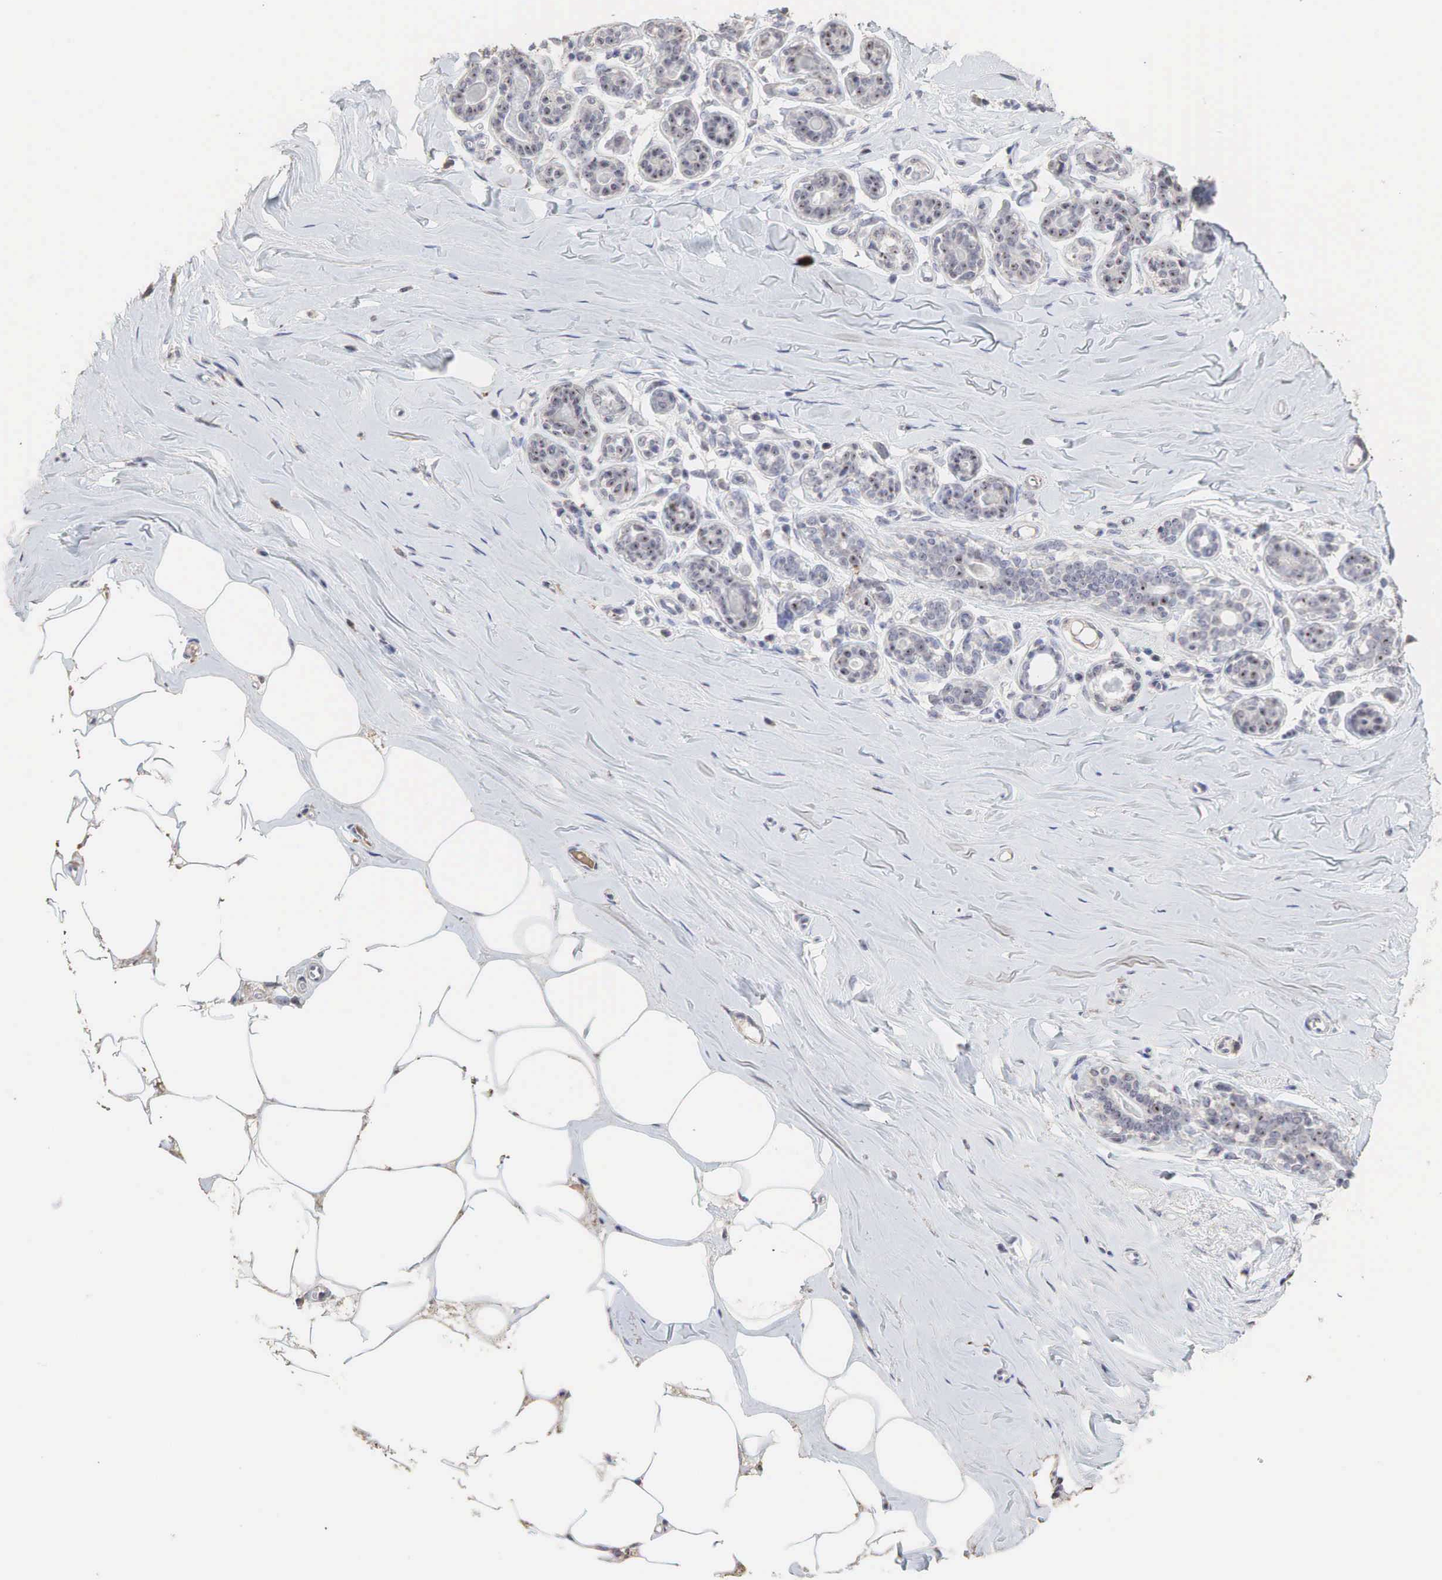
{"staining": {"intensity": "negative", "quantity": "none", "location": "none"}, "tissue": "breast", "cell_type": "Adipocytes", "image_type": "normal", "snomed": [{"axis": "morphology", "description": "Normal tissue, NOS"}, {"axis": "topography", "description": "Breast"}], "caption": "High power microscopy micrograph of an immunohistochemistry (IHC) photomicrograph of benign breast, revealing no significant expression in adipocytes. (Stains: DAB (3,3'-diaminobenzidine) IHC with hematoxylin counter stain, Microscopy: brightfield microscopy at high magnification).", "gene": "DKC1", "patient": {"sex": "female", "age": 45}}